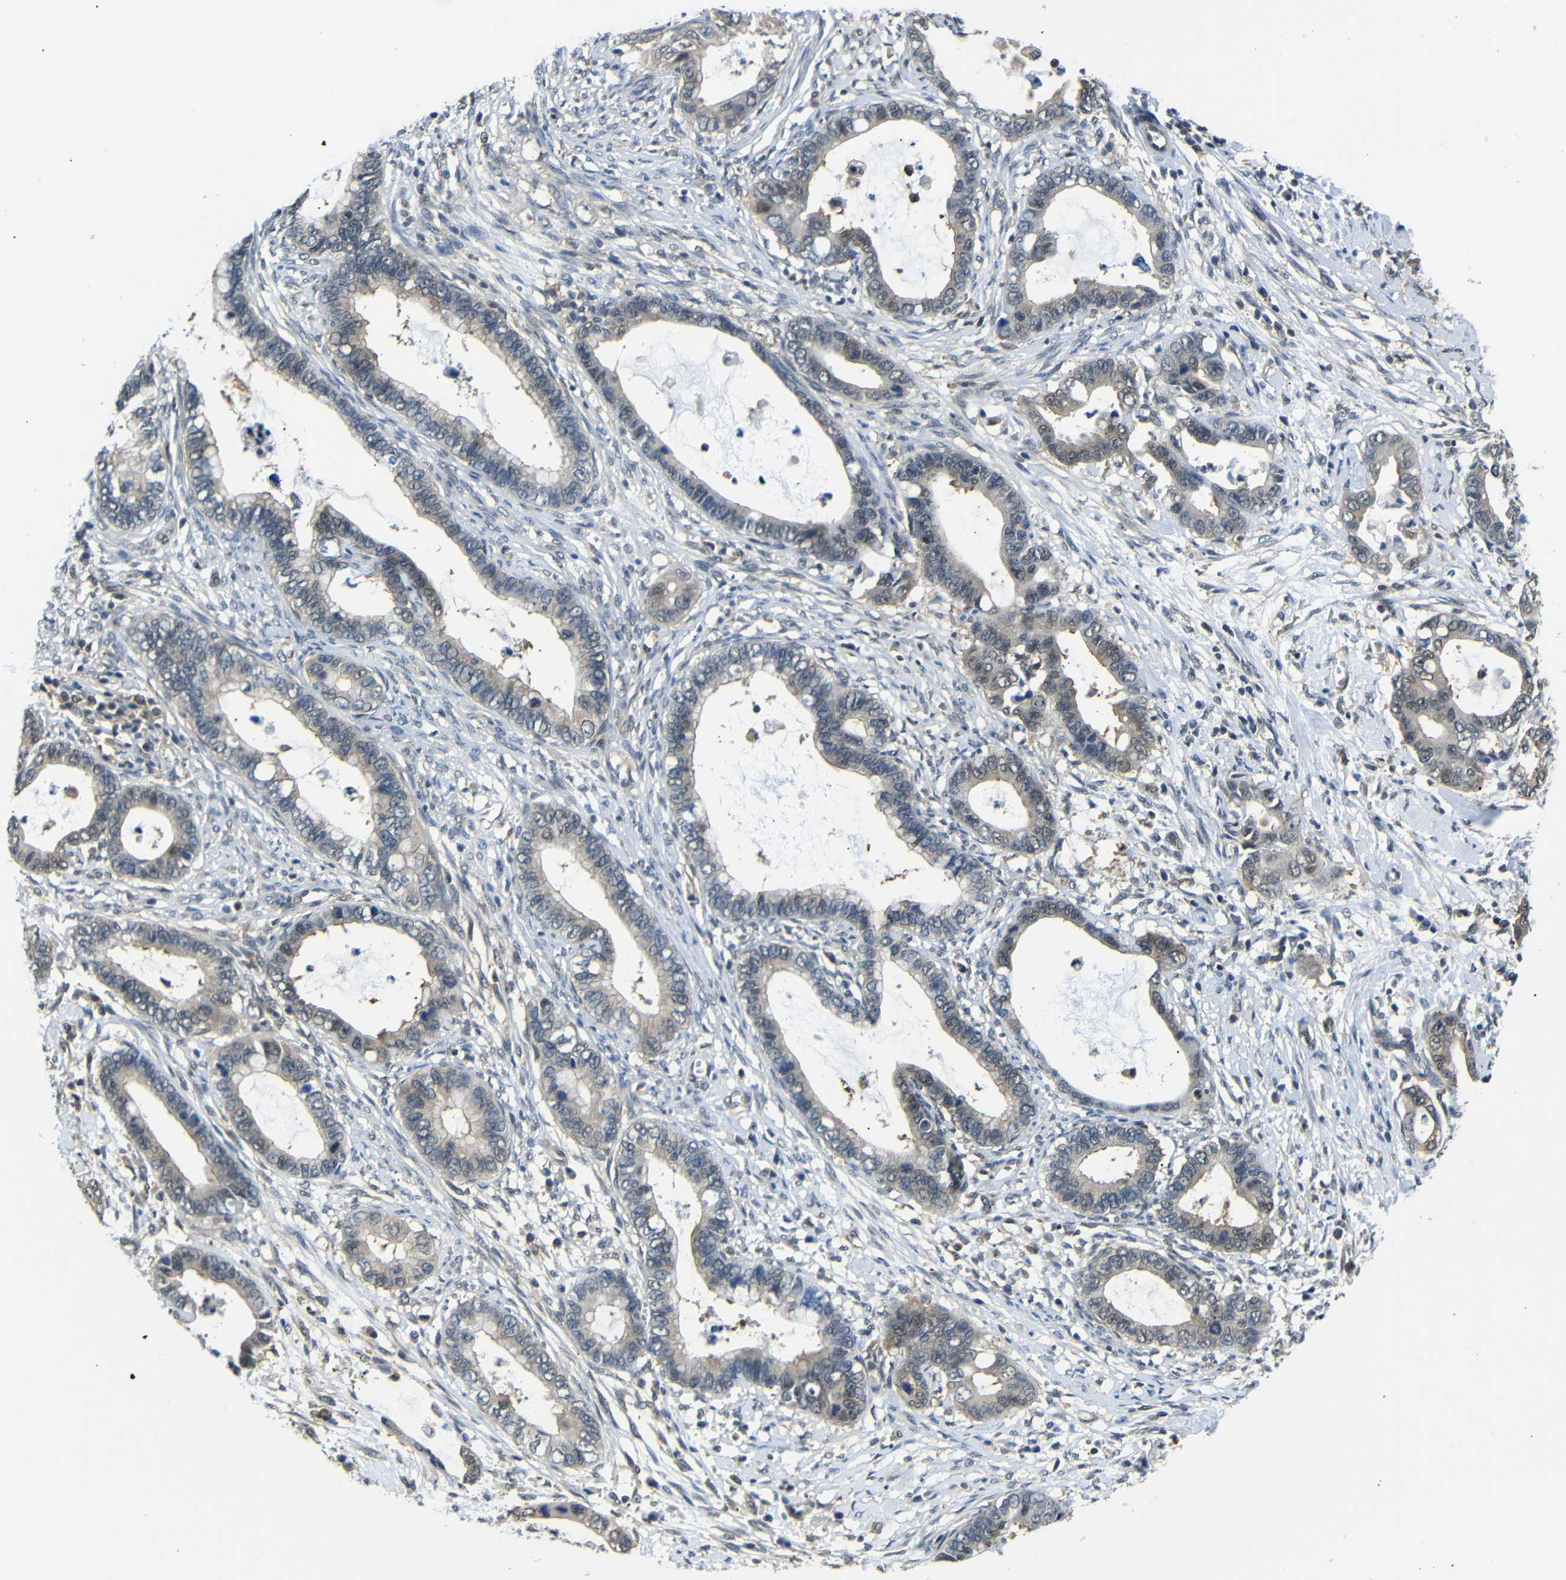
{"staining": {"intensity": "weak", "quantity": "<25%", "location": "cytoplasmic/membranous"}, "tissue": "cervical cancer", "cell_type": "Tumor cells", "image_type": "cancer", "snomed": [{"axis": "morphology", "description": "Adenocarcinoma, NOS"}, {"axis": "topography", "description": "Cervix"}], "caption": "IHC micrograph of adenocarcinoma (cervical) stained for a protein (brown), which displays no staining in tumor cells.", "gene": "UBXN1", "patient": {"sex": "female", "age": 44}}